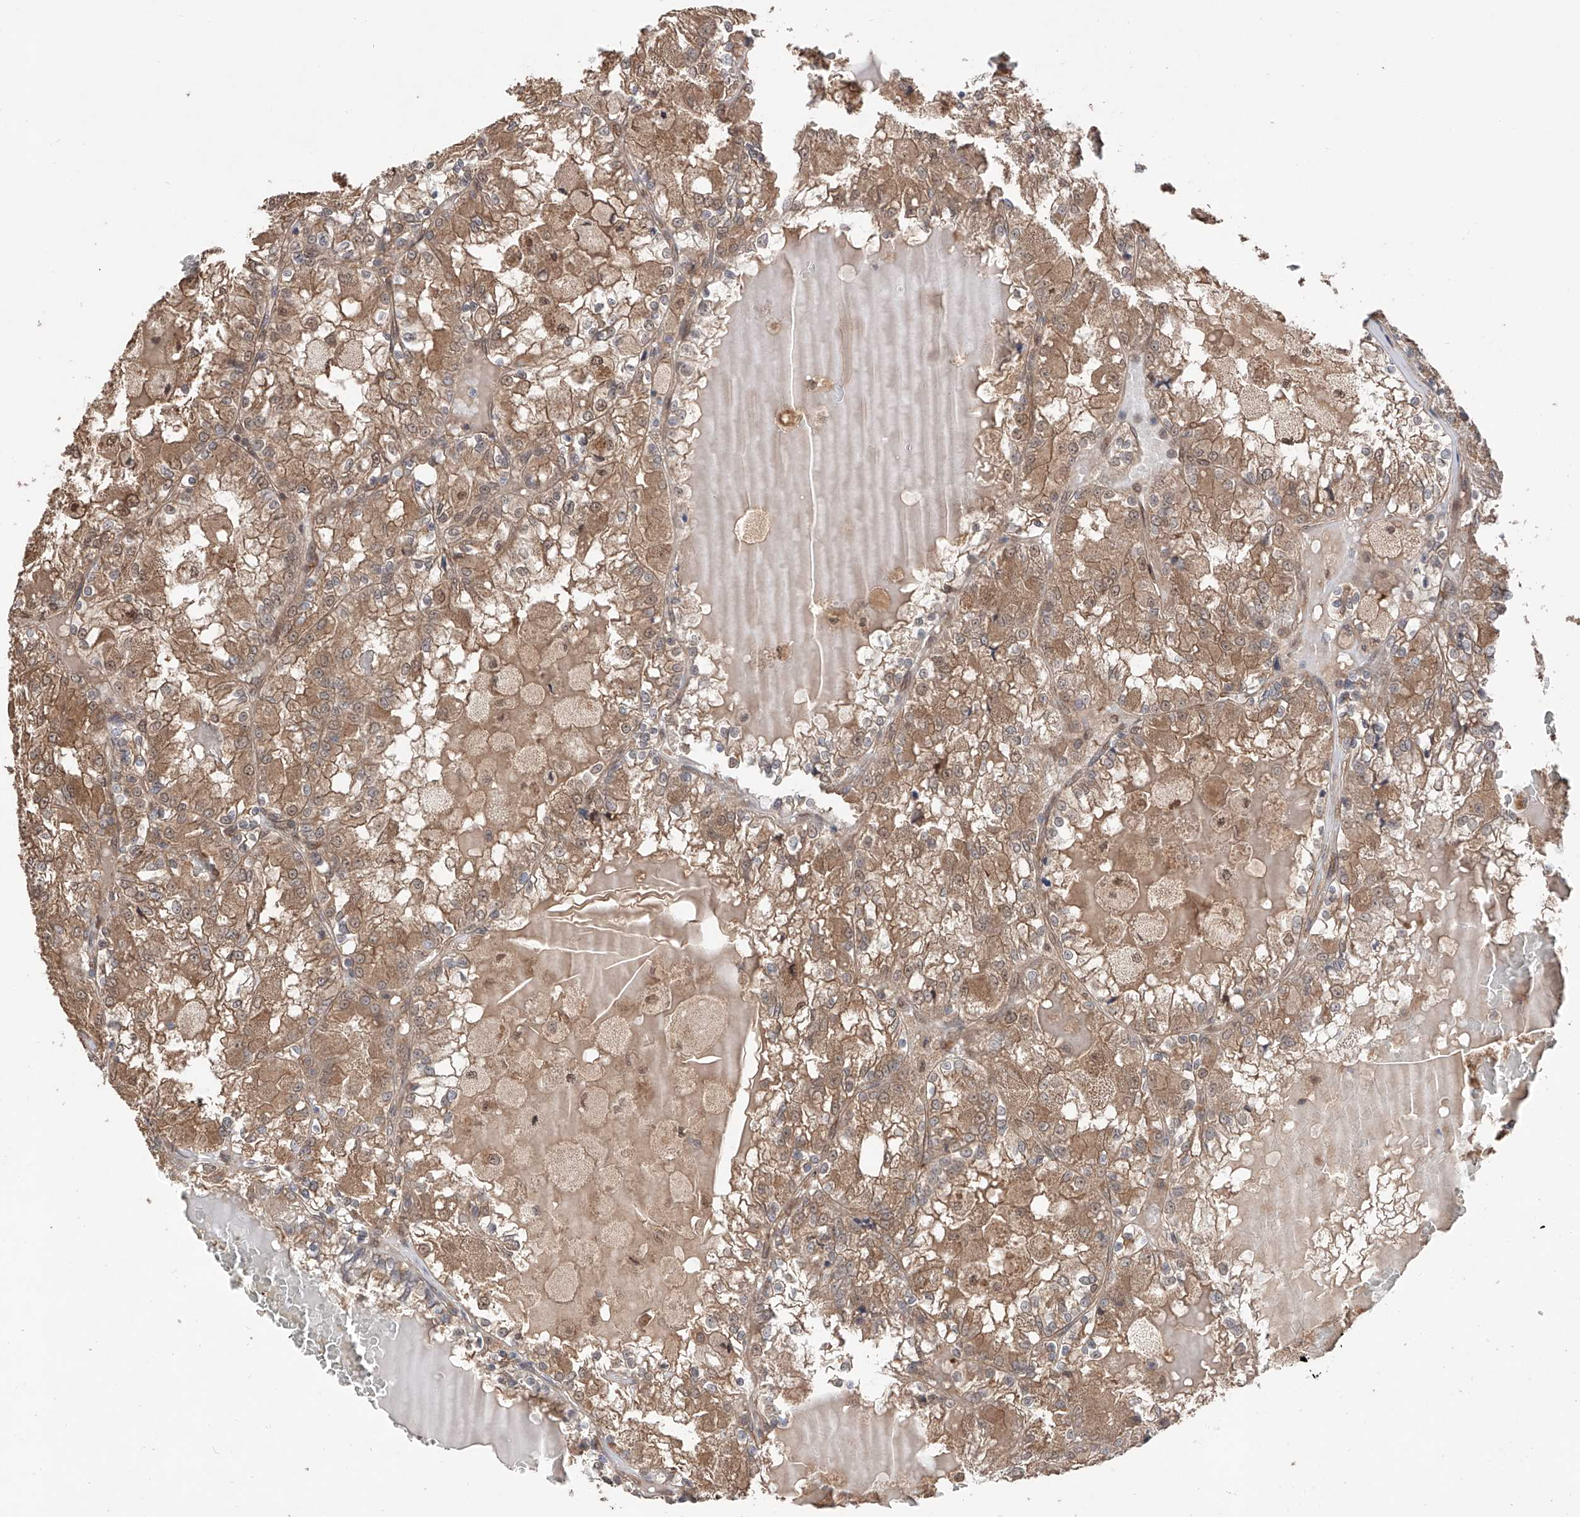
{"staining": {"intensity": "moderate", "quantity": ">75%", "location": "cytoplasmic/membranous"}, "tissue": "renal cancer", "cell_type": "Tumor cells", "image_type": "cancer", "snomed": [{"axis": "morphology", "description": "Adenocarcinoma, NOS"}, {"axis": "topography", "description": "Kidney"}], "caption": "IHC photomicrograph of renal adenocarcinoma stained for a protein (brown), which shows medium levels of moderate cytoplasmic/membranous positivity in about >75% of tumor cells.", "gene": "FAM135A", "patient": {"sex": "female", "age": 56}}